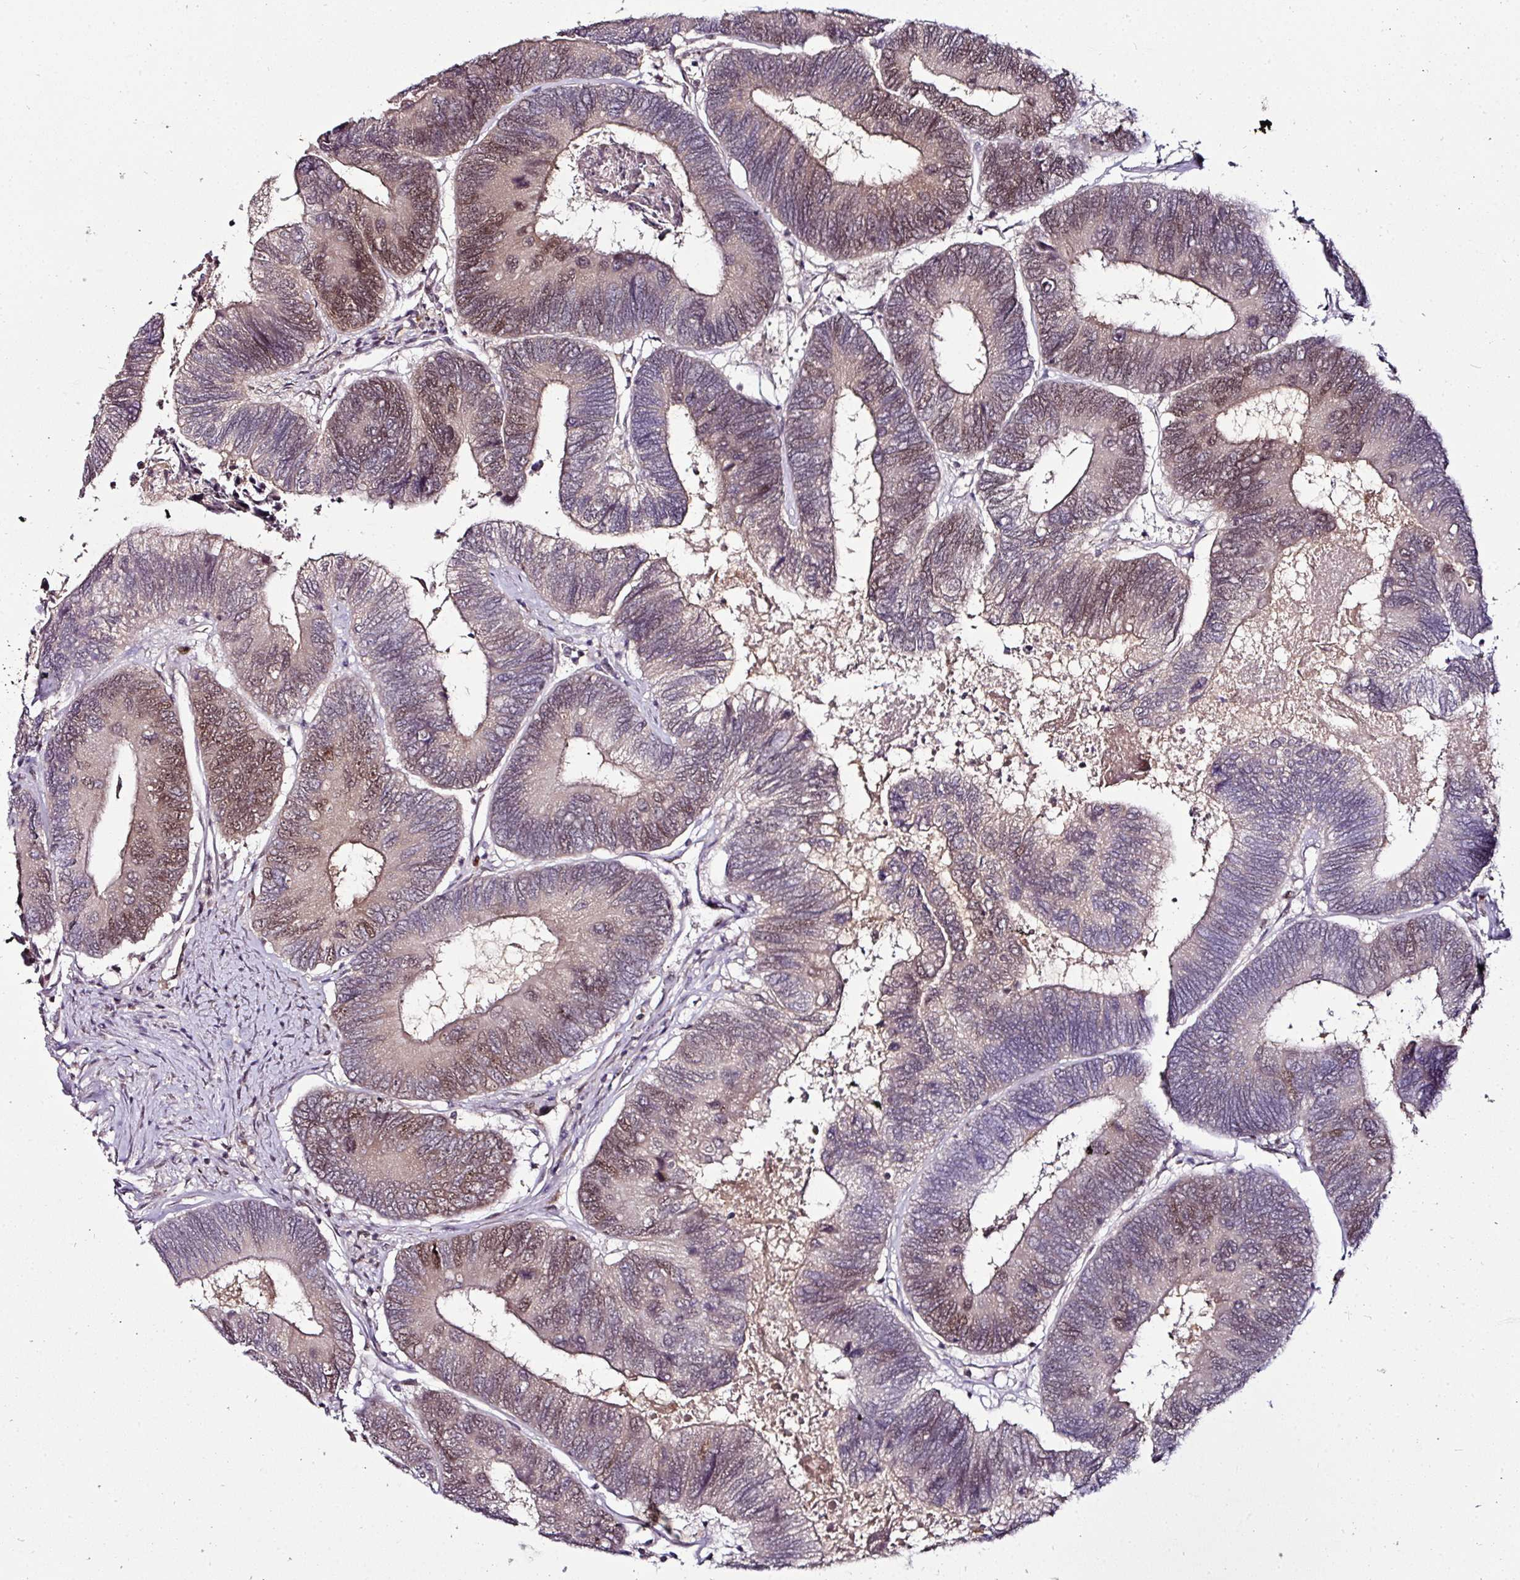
{"staining": {"intensity": "weak", "quantity": "25%-75%", "location": "cytoplasmic/membranous,nuclear"}, "tissue": "colorectal cancer", "cell_type": "Tumor cells", "image_type": "cancer", "snomed": [{"axis": "morphology", "description": "Adenocarcinoma, NOS"}, {"axis": "topography", "description": "Colon"}], "caption": "This micrograph exhibits immunohistochemistry (IHC) staining of human colorectal cancer (adenocarcinoma), with low weak cytoplasmic/membranous and nuclear expression in about 25%-75% of tumor cells.", "gene": "KLF16", "patient": {"sex": "female", "age": 67}}